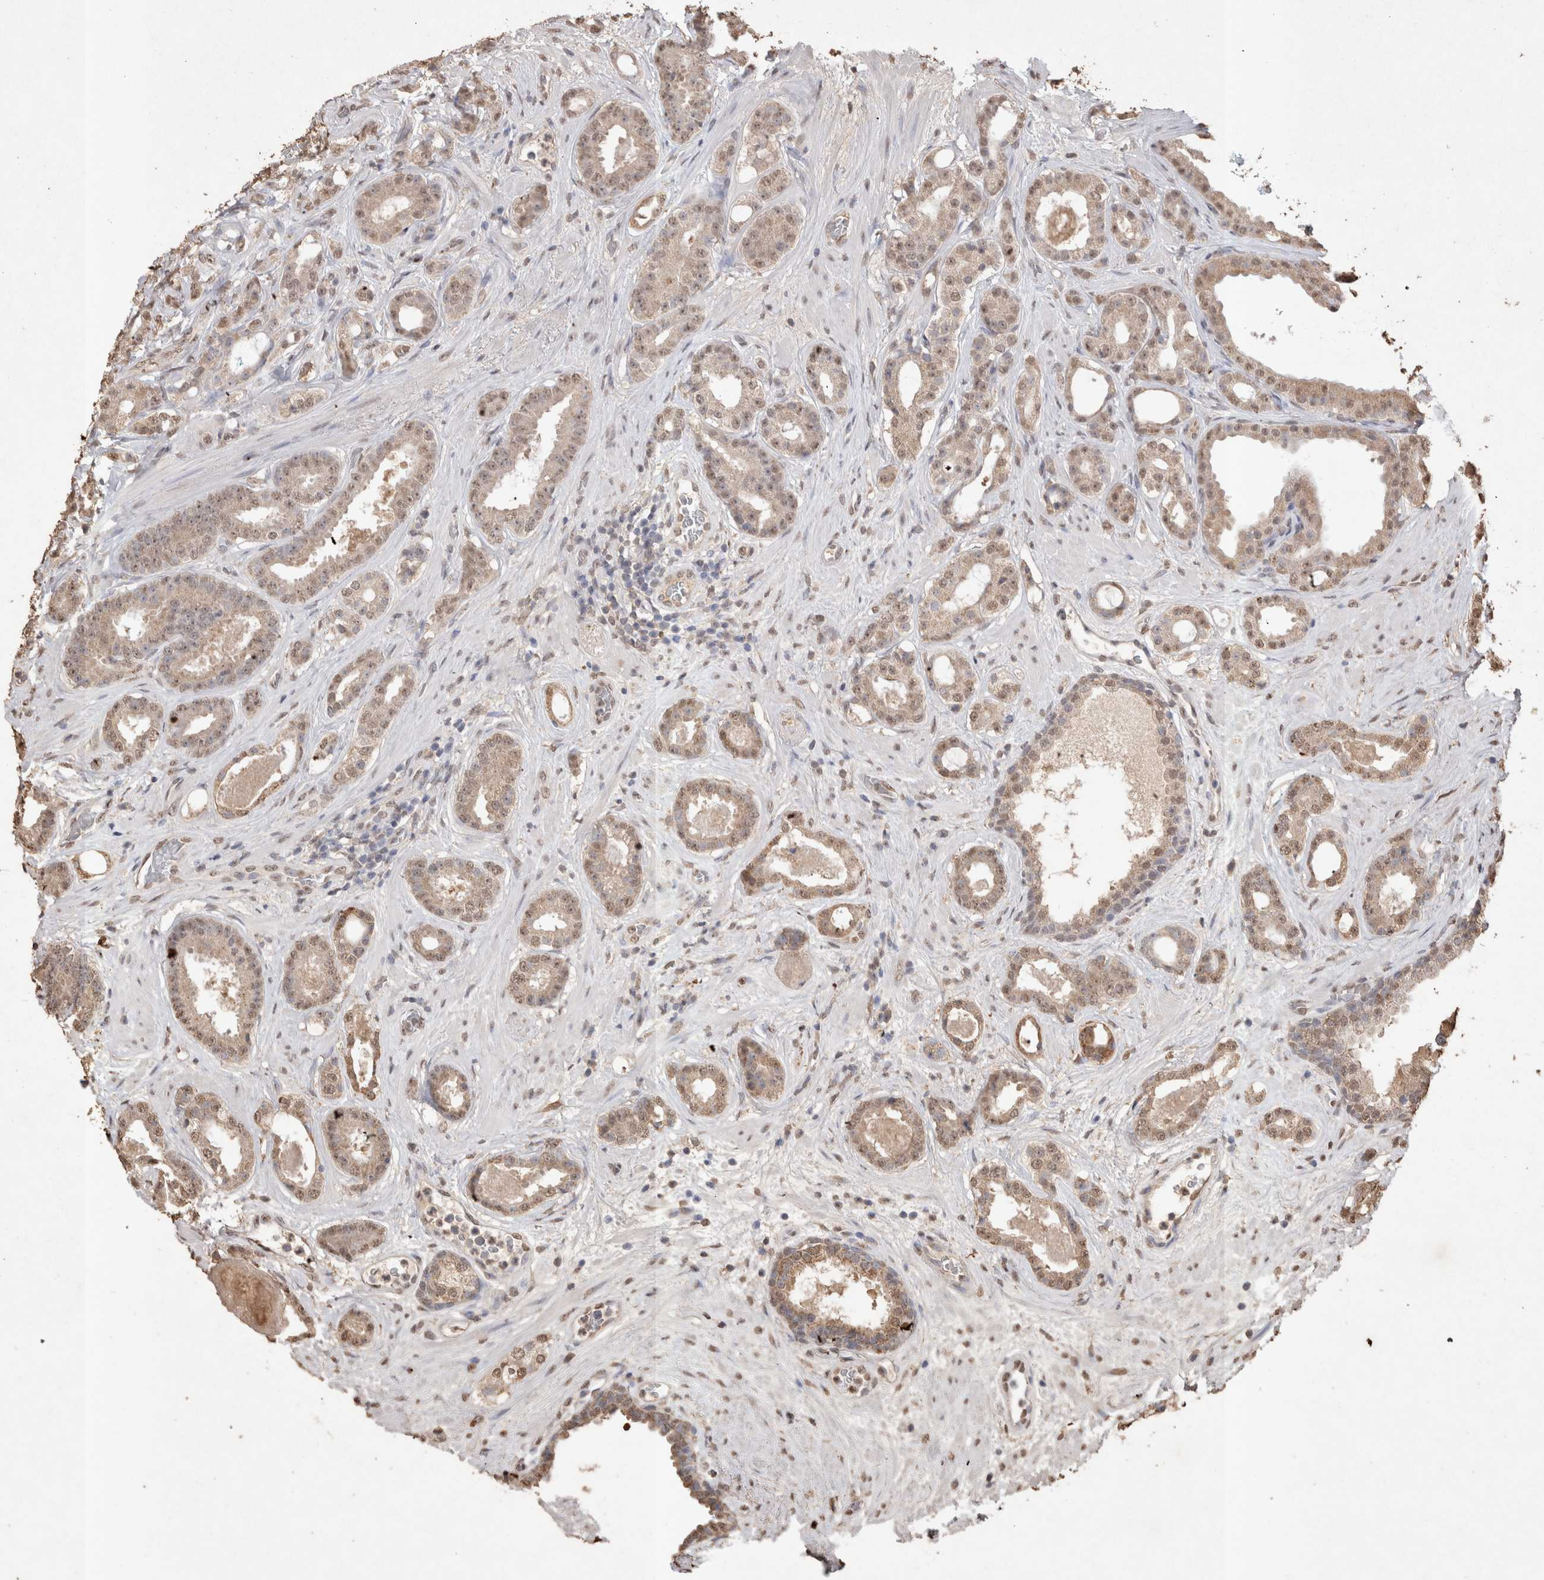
{"staining": {"intensity": "weak", "quantity": ">75%", "location": "nuclear"}, "tissue": "prostate cancer", "cell_type": "Tumor cells", "image_type": "cancer", "snomed": [{"axis": "morphology", "description": "Adenocarcinoma, High grade"}, {"axis": "topography", "description": "Prostate"}], "caption": "Prostate cancer (adenocarcinoma (high-grade)) tissue displays weak nuclear expression in approximately >75% of tumor cells", "gene": "MLX", "patient": {"sex": "male", "age": 60}}